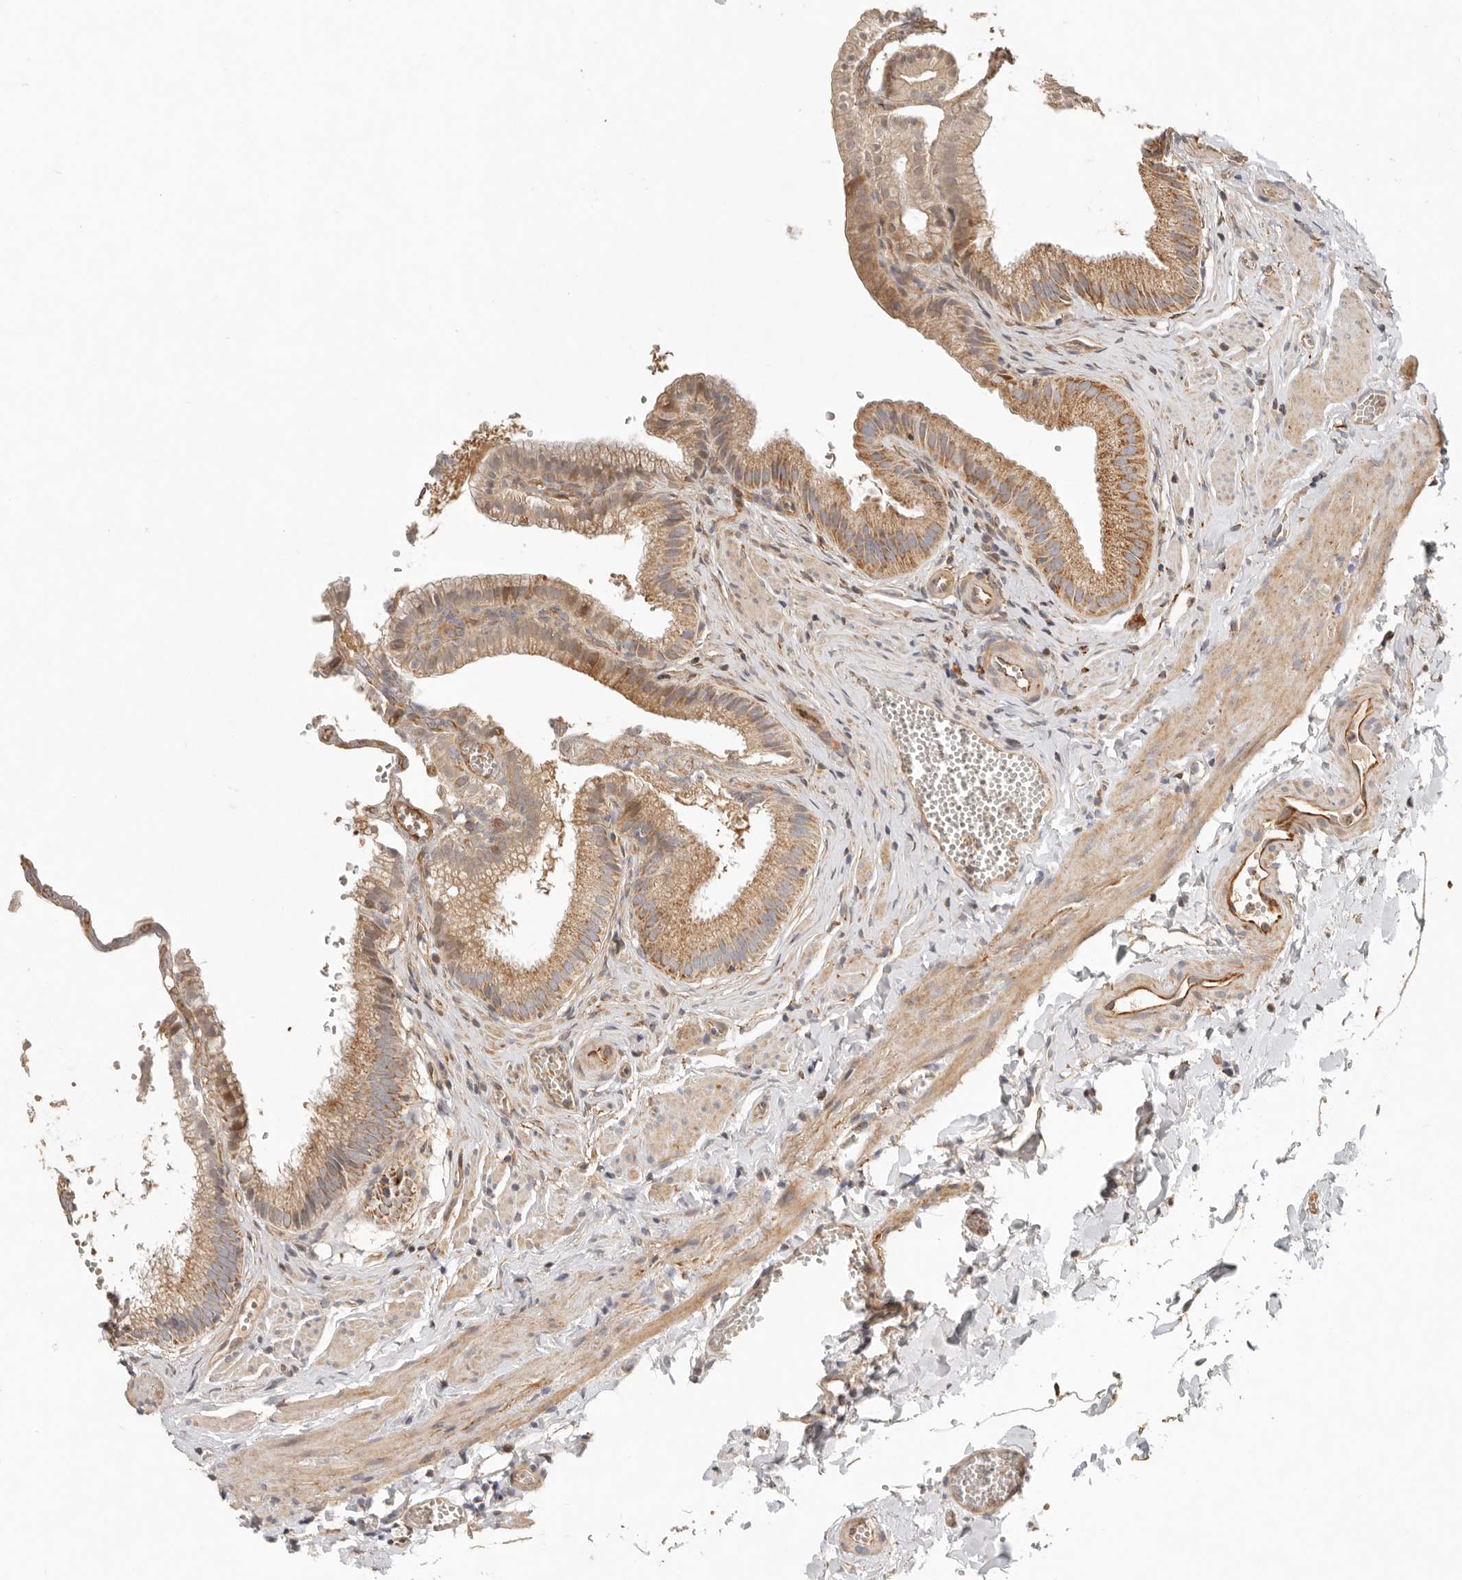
{"staining": {"intensity": "moderate", "quantity": ">75%", "location": "cytoplasmic/membranous"}, "tissue": "gallbladder", "cell_type": "Glandular cells", "image_type": "normal", "snomed": [{"axis": "morphology", "description": "Normal tissue, NOS"}, {"axis": "topography", "description": "Gallbladder"}], "caption": "Protein expression analysis of unremarkable human gallbladder reveals moderate cytoplasmic/membranous staining in approximately >75% of glandular cells. The staining was performed using DAB to visualize the protein expression in brown, while the nuclei were stained in blue with hematoxylin (Magnification: 20x).", "gene": "ARHGEF10L", "patient": {"sex": "male", "age": 38}}